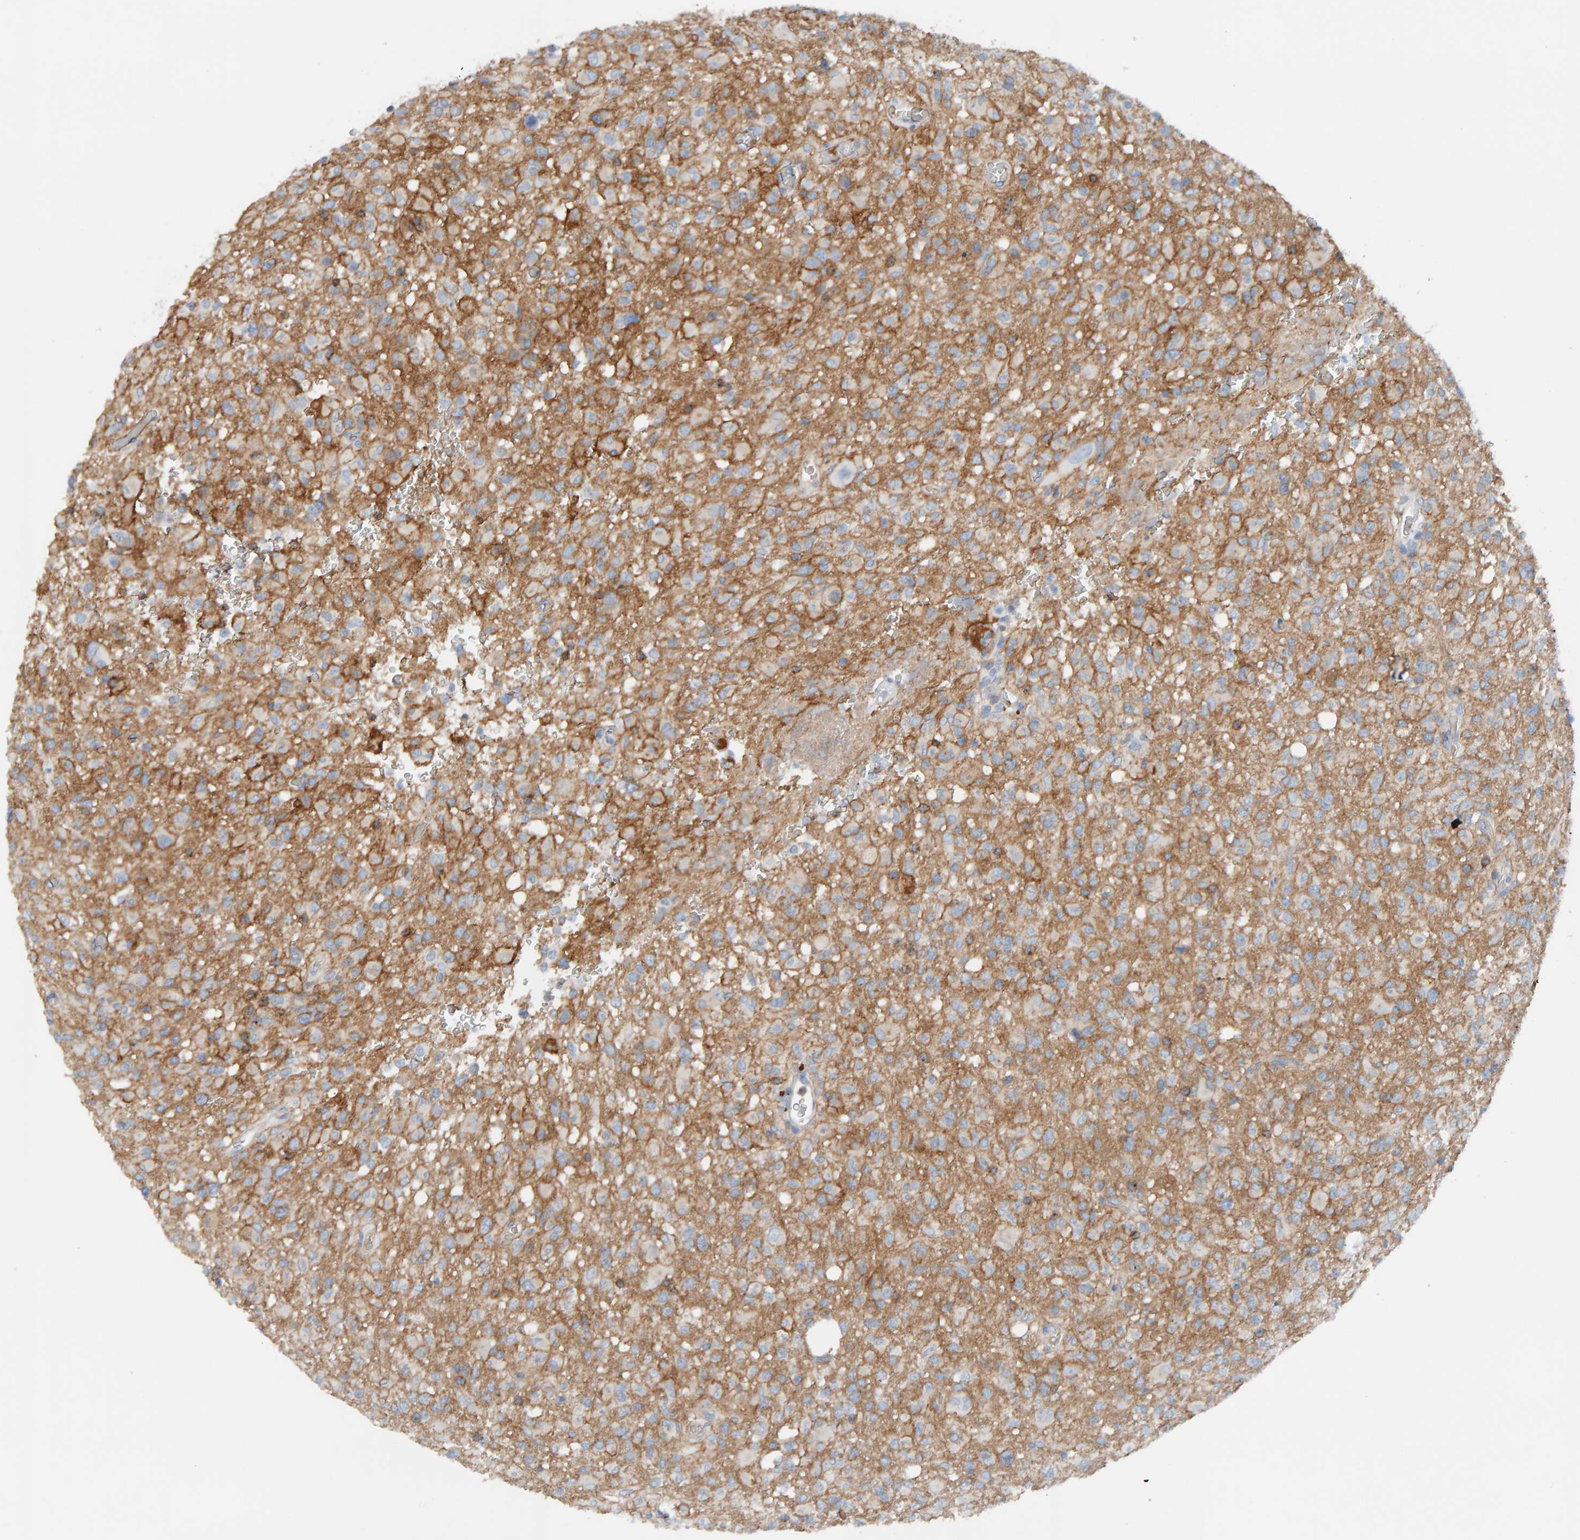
{"staining": {"intensity": "negative", "quantity": "none", "location": "none"}, "tissue": "glioma", "cell_type": "Tumor cells", "image_type": "cancer", "snomed": [{"axis": "morphology", "description": "Glioma, malignant, High grade"}, {"axis": "topography", "description": "Brain"}], "caption": "IHC of malignant glioma (high-grade) demonstrates no positivity in tumor cells. (DAB (3,3'-diaminobenzidine) immunohistochemistry (IHC), high magnification).", "gene": "FYN", "patient": {"sex": "female", "age": 57}}